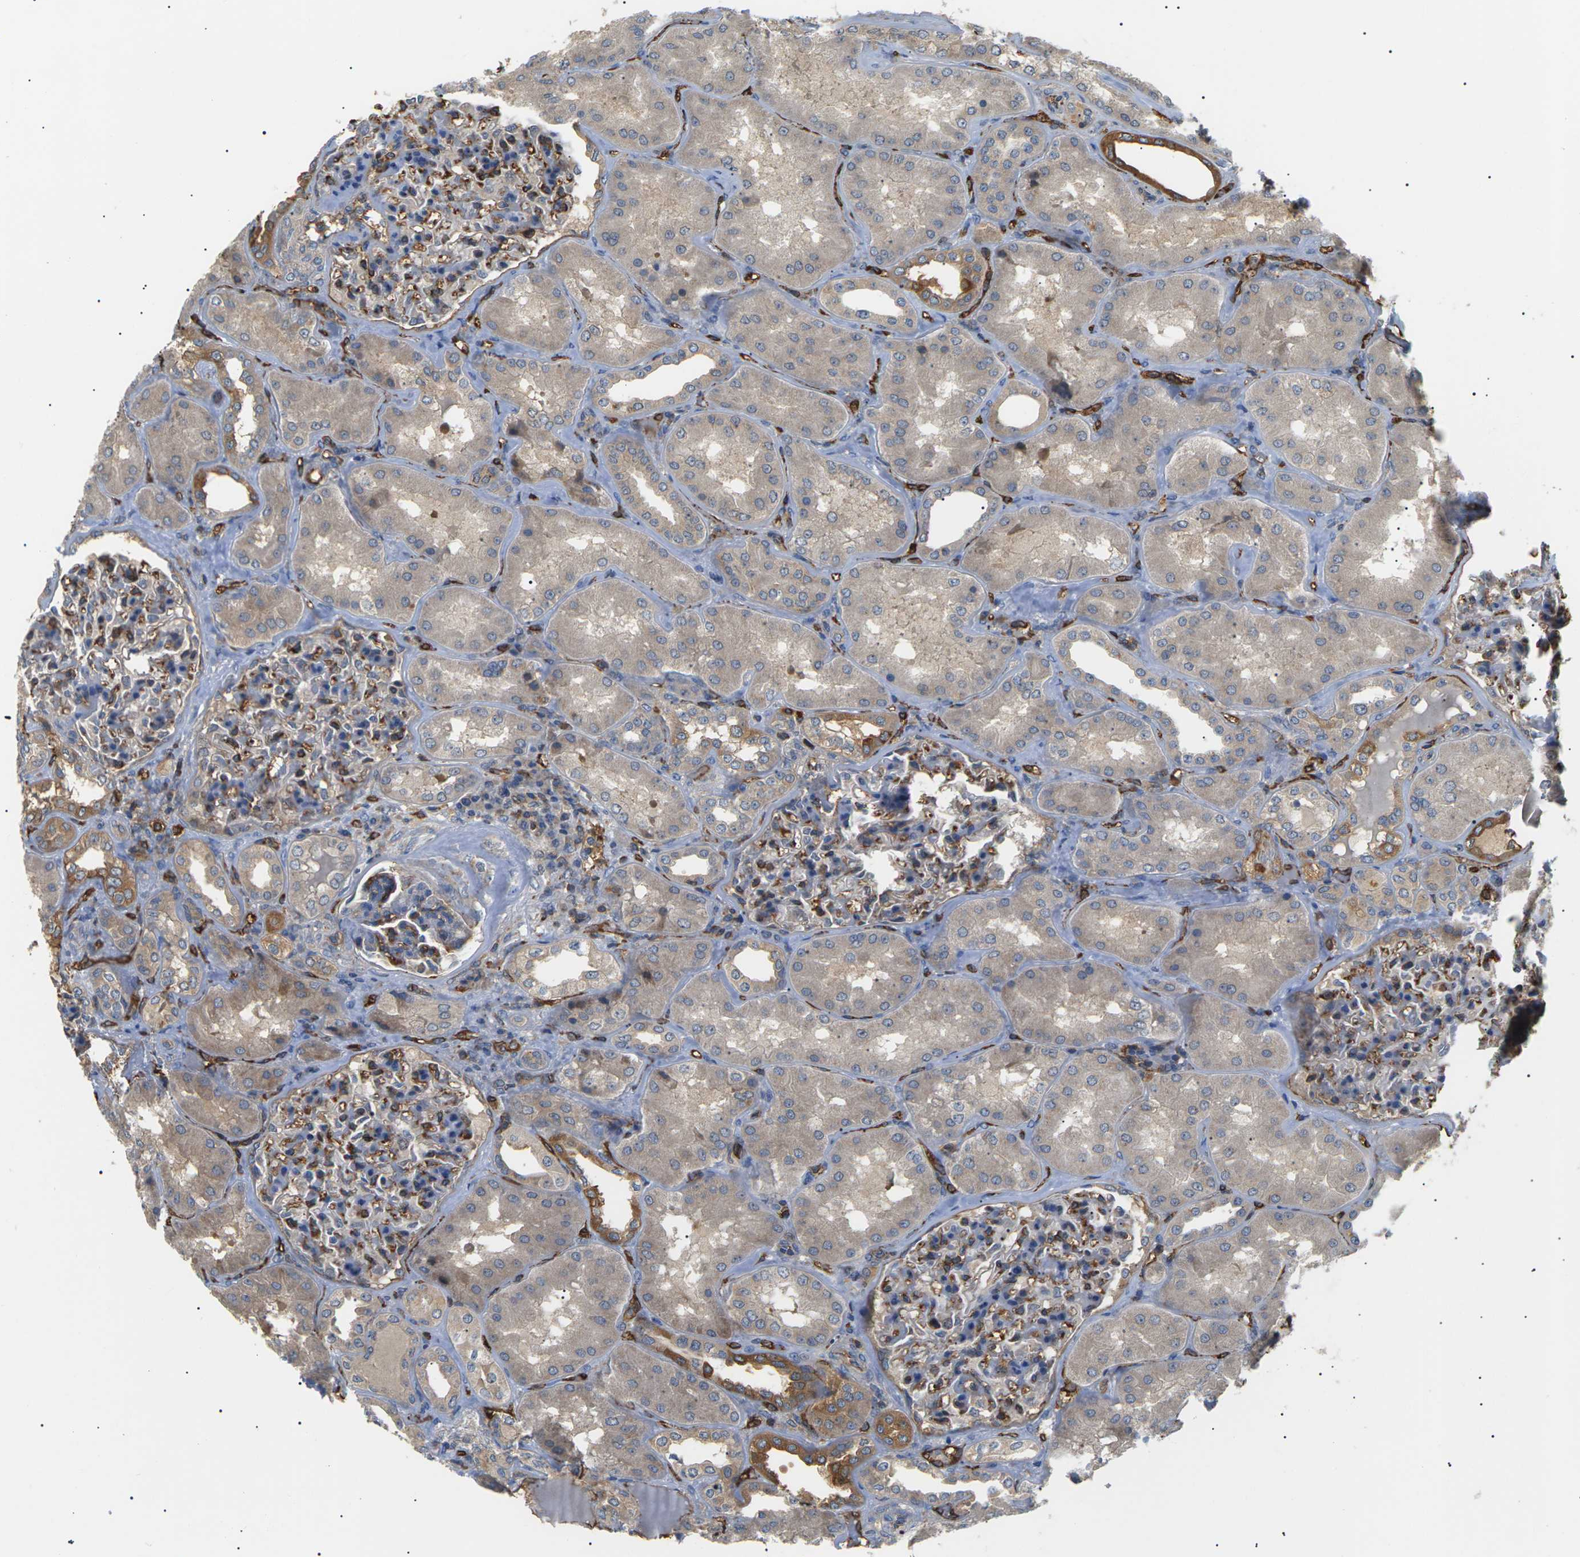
{"staining": {"intensity": "moderate", "quantity": "25%-75%", "location": "cytoplasmic/membranous"}, "tissue": "kidney", "cell_type": "Cells in glomeruli", "image_type": "normal", "snomed": [{"axis": "morphology", "description": "Normal tissue, NOS"}, {"axis": "topography", "description": "Kidney"}], "caption": "Immunohistochemistry image of unremarkable kidney: kidney stained using IHC exhibits medium levels of moderate protein expression localized specifically in the cytoplasmic/membranous of cells in glomeruli, appearing as a cytoplasmic/membranous brown color.", "gene": "TMTC4", "patient": {"sex": "female", "age": 56}}